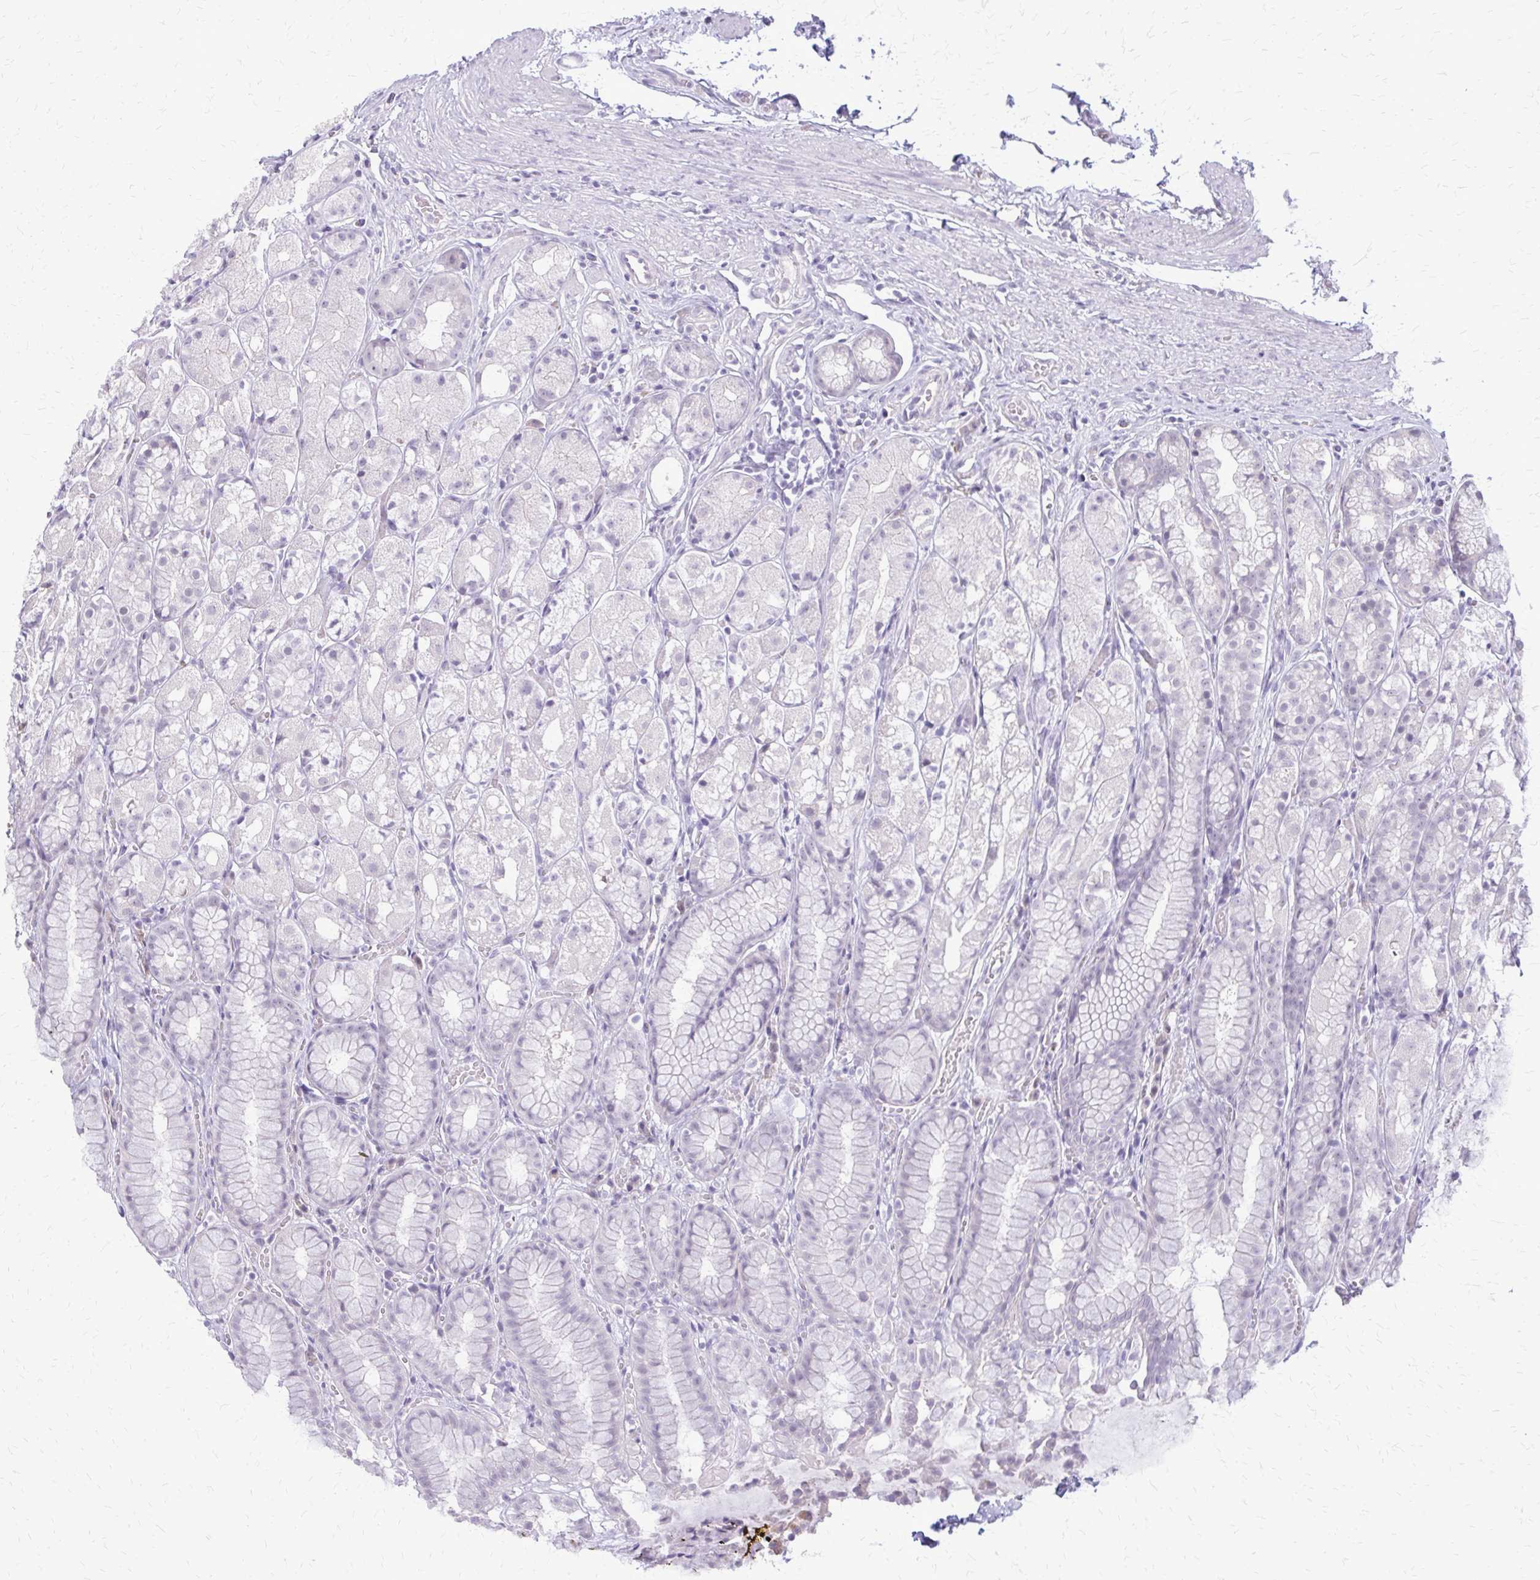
{"staining": {"intensity": "negative", "quantity": "none", "location": "none"}, "tissue": "stomach", "cell_type": "Glandular cells", "image_type": "normal", "snomed": [{"axis": "morphology", "description": "Normal tissue, NOS"}, {"axis": "topography", "description": "Stomach"}], "caption": "An IHC photomicrograph of unremarkable stomach is shown. There is no staining in glandular cells of stomach.", "gene": "PLCB1", "patient": {"sex": "male", "age": 70}}